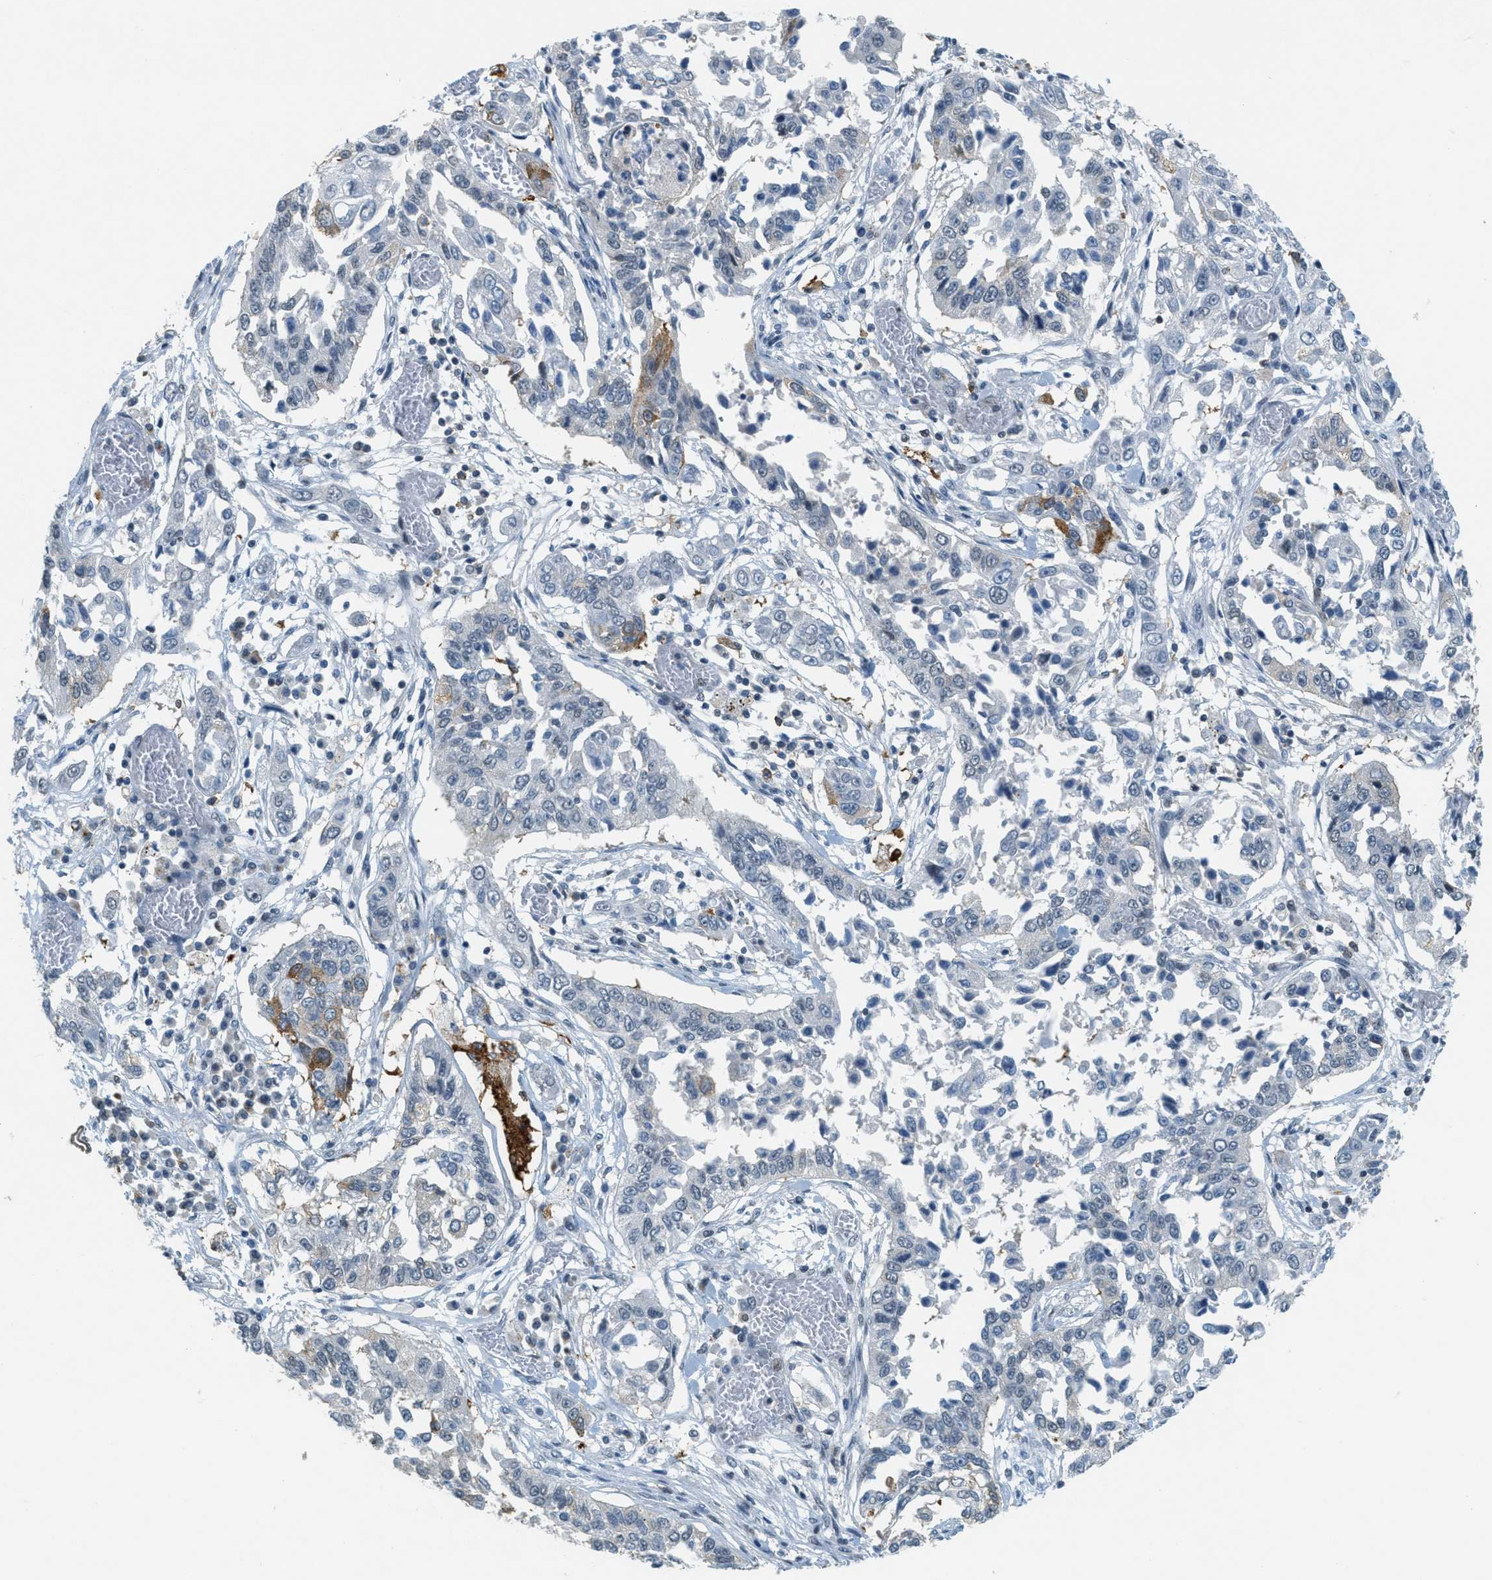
{"staining": {"intensity": "moderate", "quantity": "<25%", "location": "cytoplasmic/membranous"}, "tissue": "lung cancer", "cell_type": "Tumor cells", "image_type": "cancer", "snomed": [{"axis": "morphology", "description": "Squamous cell carcinoma, NOS"}, {"axis": "topography", "description": "Lung"}], "caption": "This is an image of immunohistochemistry (IHC) staining of squamous cell carcinoma (lung), which shows moderate staining in the cytoplasmic/membranous of tumor cells.", "gene": "FYN", "patient": {"sex": "male", "age": 71}}